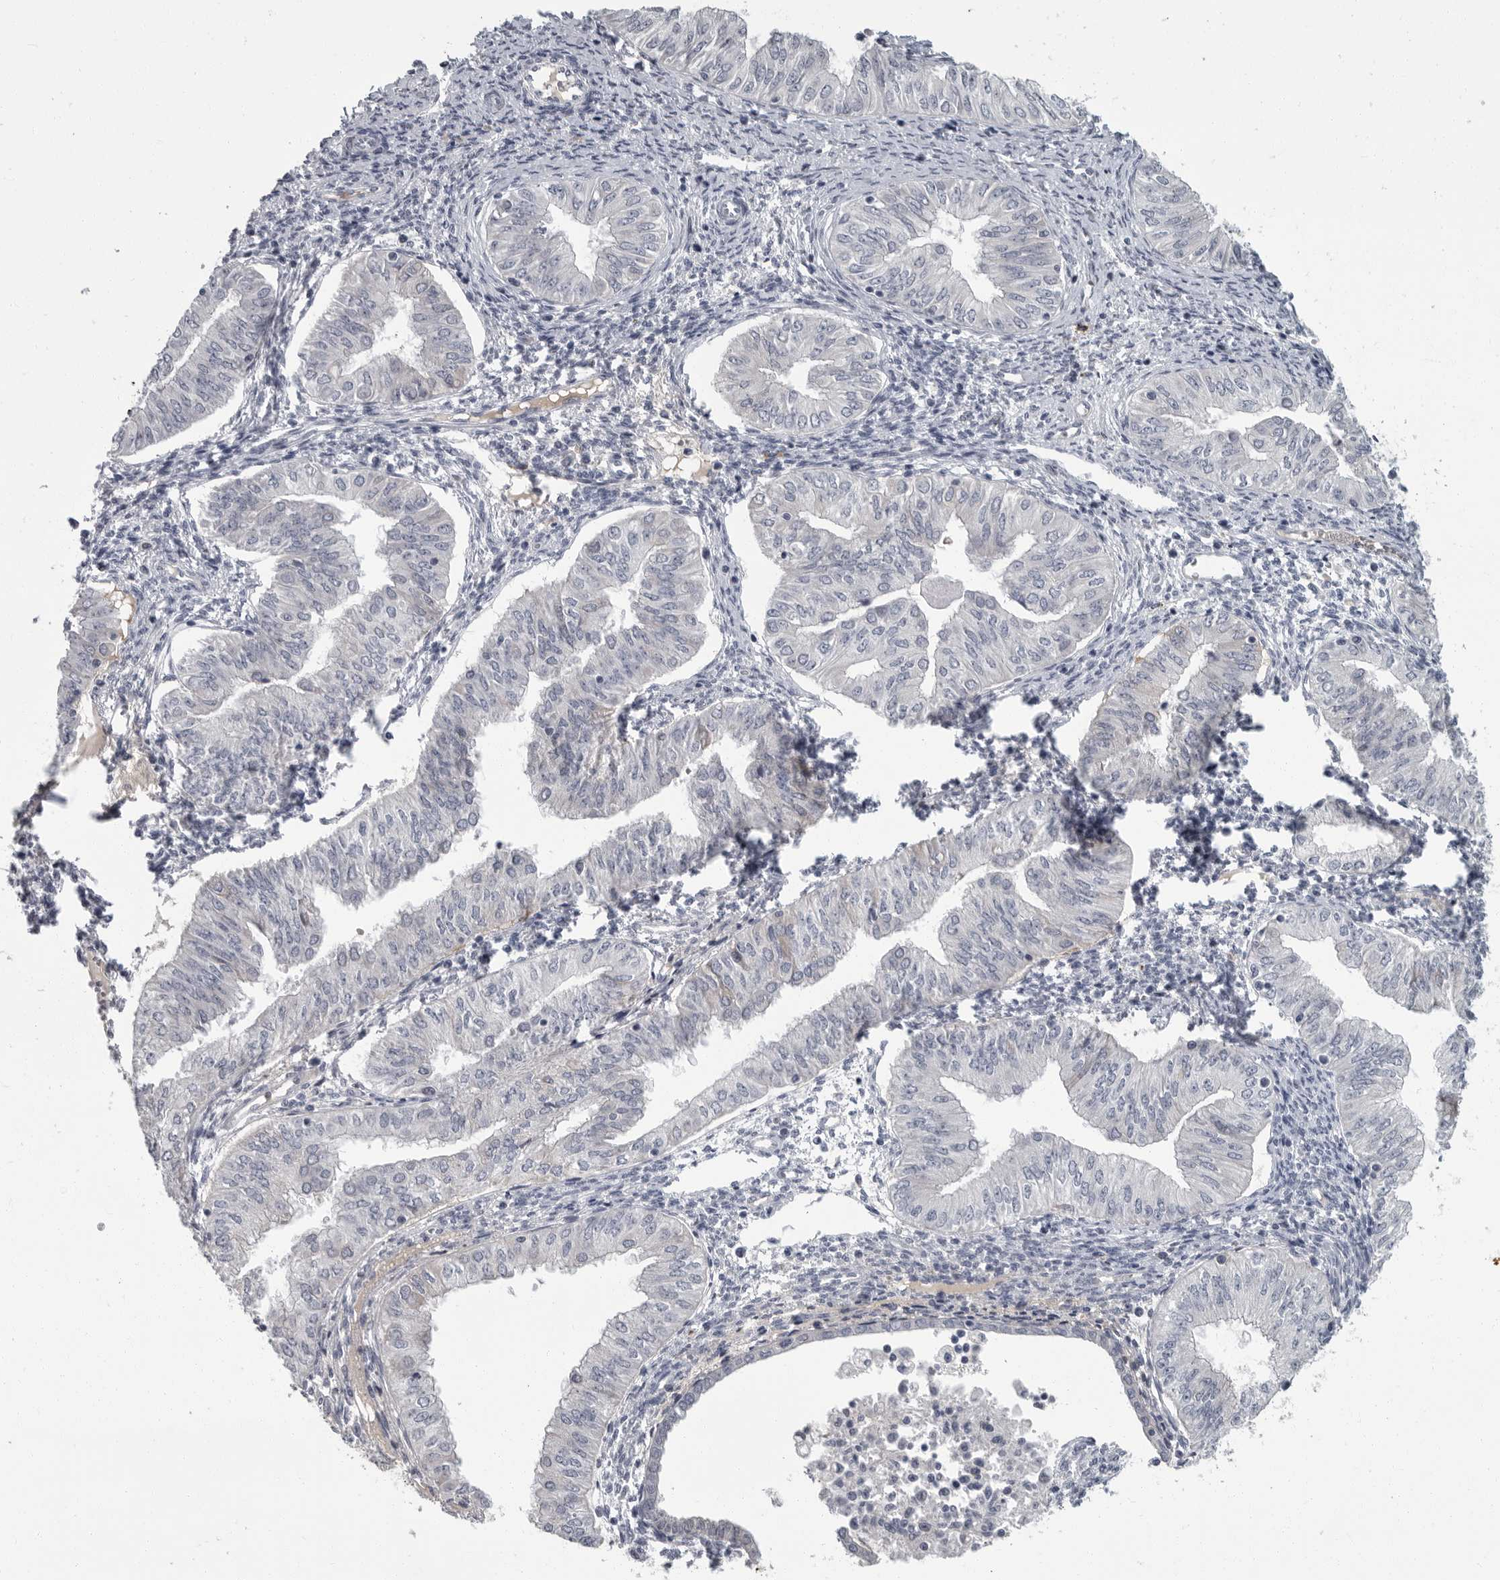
{"staining": {"intensity": "negative", "quantity": "none", "location": "none"}, "tissue": "endometrial cancer", "cell_type": "Tumor cells", "image_type": "cancer", "snomed": [{"axis": "morphology", "description": "Normal tissue, NOS"}, {"axis": "morphology", "description": "Adenocarcinoma, NOS"}, {"axis": "topography", "description": "Endometrium"}], "caption": "This is a image of immunohistochemistry staining of endometrial cancer, which shows no expression in tumor cells.", "gene": "SLC25A39", "patient": {"sex": "female", "age": 53}}